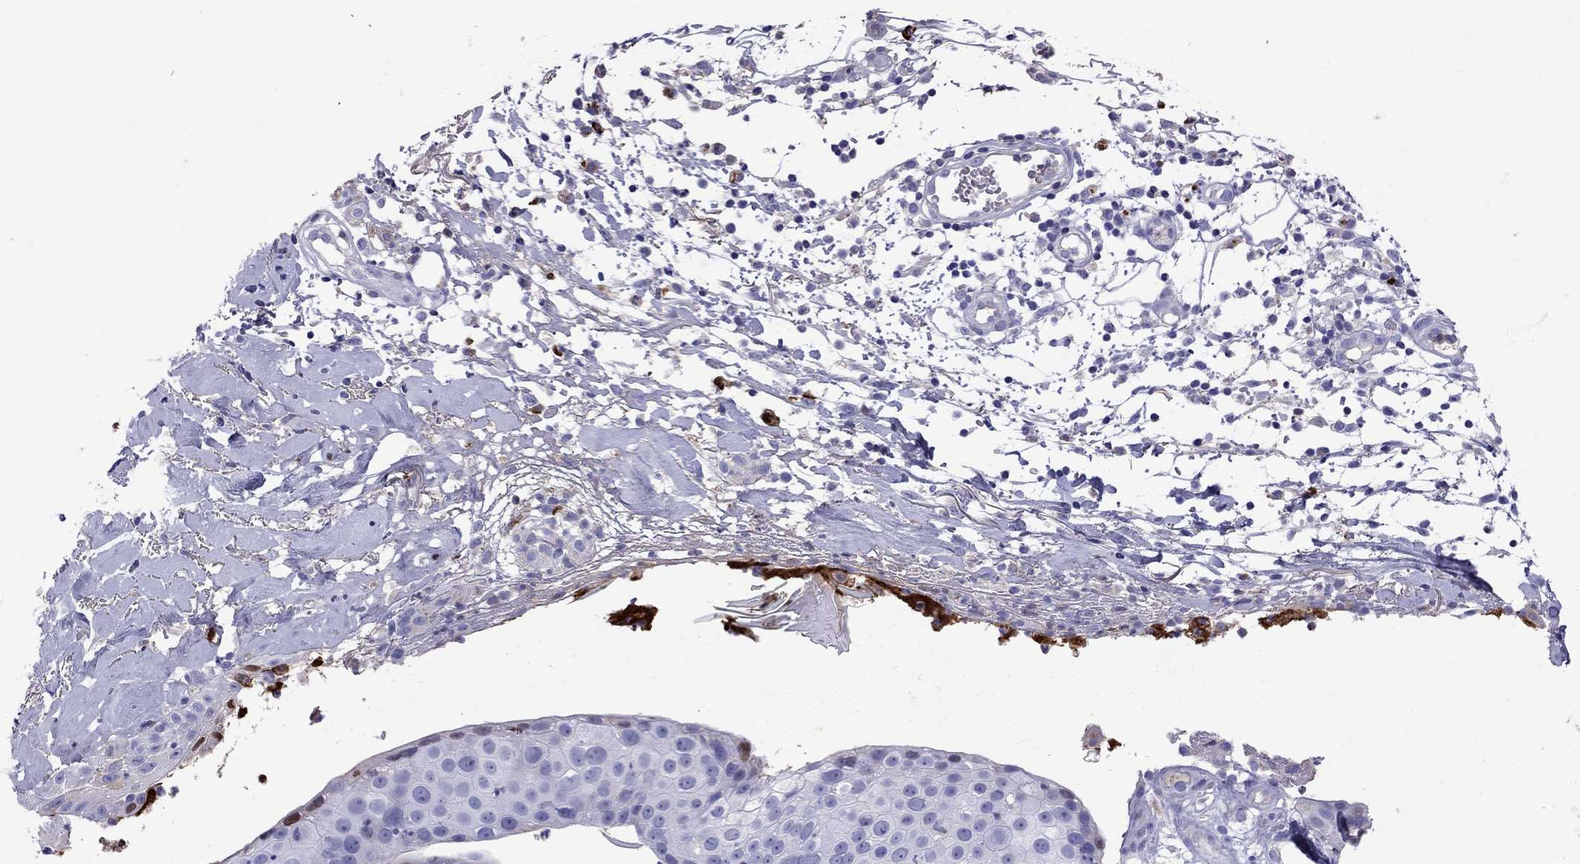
{"staining": {"intensity": "negative", "quantity": "none", "location": "none"}, "tissue": "skin cancer", "cell_type": "Tumor cells", "image_type": "cancer", "snomed": [{"axis": "morphology", "description": "Squamous cell carcinoma, NOS"}, {"axis": "topography", "description": "Skin"}], "caption": "The immunohistochemistry photomicrograph has no significant expression in tumor cells of squamous cell carcinoma (skin) tissue.", "gene": "SERPINA3", "patient": {"sex": "male", "age": 71}}